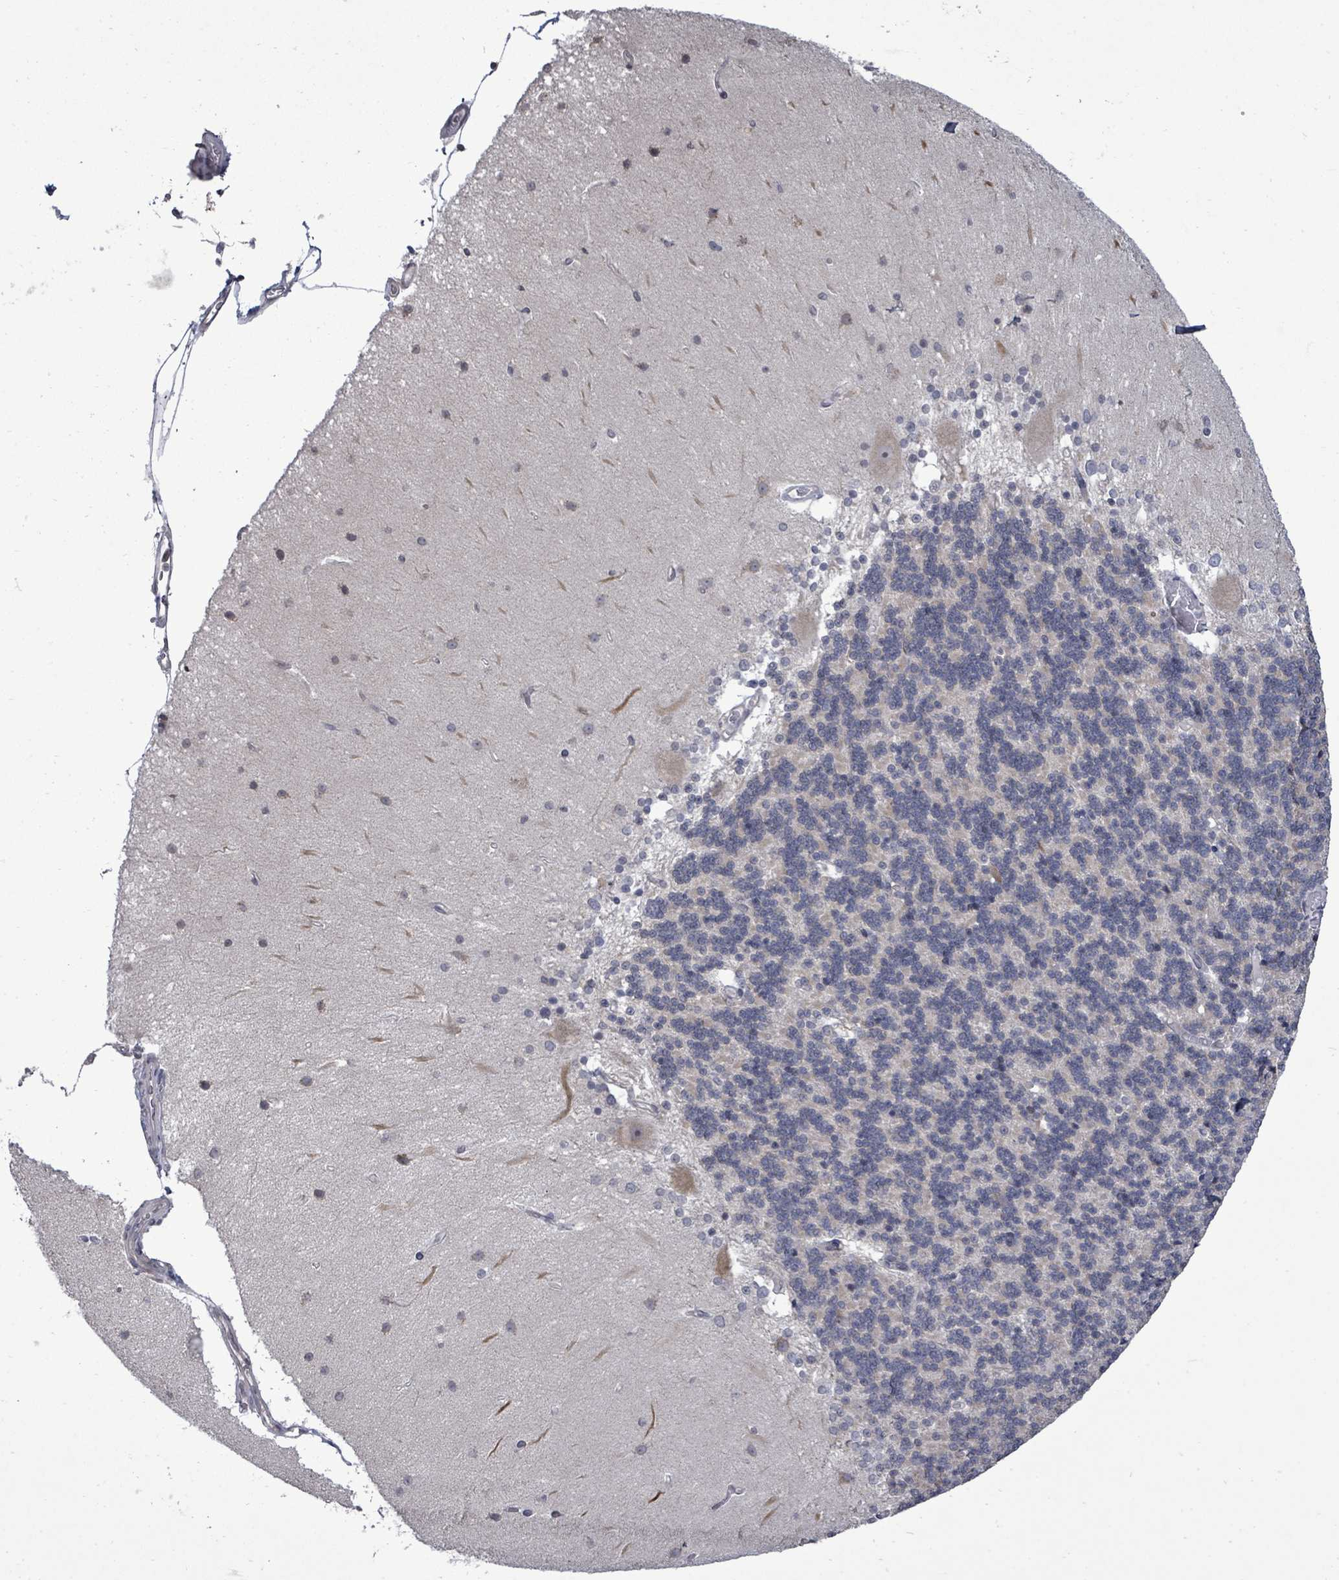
{"staining": {"intensity": "negative", "quantity": "none", "location": "none"}, "tissue": "cerebellum", "cell_type": "Cells in granular layer", "image_type": "normal", "snomed": [{"axis": "morphology", "description": "Normal tissue, NOS"}, {"axis": "topography", "description": "Cerebellum"}], "caption": "Cells in granular layer show no significant protein positivity in unremarkable cerebellum. (Stains: DAB IHC with hematoxylin counter stain, Microscopy: brightfield microscopy at high magnification).", "gene": "POMGNT2", "patient": {"sex": "female", "age": 54}}